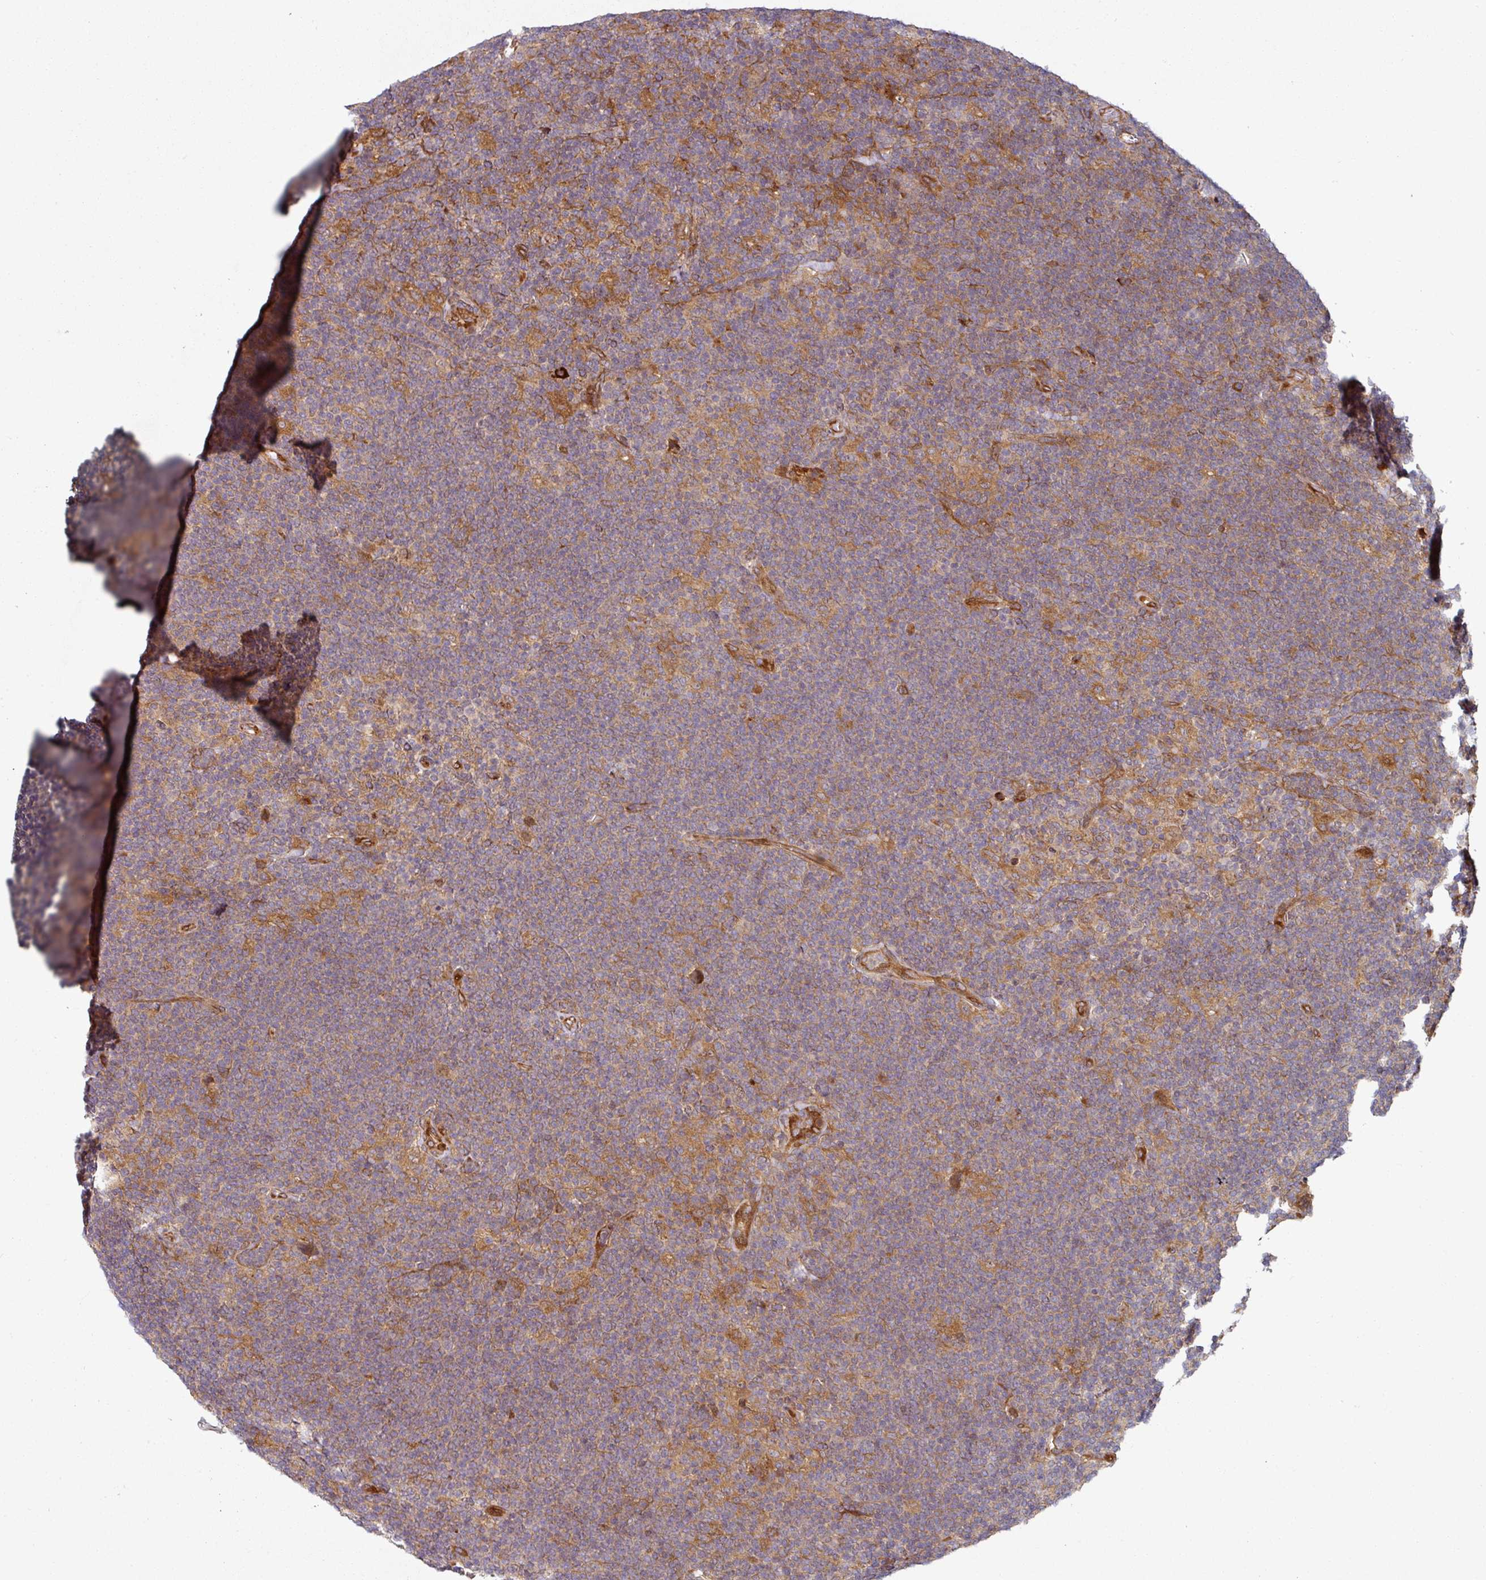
{"staining": {"intensity": "strong", "quantity": ">75%", "location": "cytoplasmic/membranous"}, "tissue": "lymphoma", "cell_type": "Tumor cells", "image_type": "cancer", "snomed": [{"axis": "morphology", "description": "Hodgkin's disease, NOS"}, {"axis": "topography", "description": "Lymph node"}], "caption": "Brown immunohistochemical staining in human Hodgkin's disease displays strong cytoplasmic/membranous staining in about >75% of tumor cells.", "gene": "RAB5A", "patient": {"sex": "female", "age": 57}}